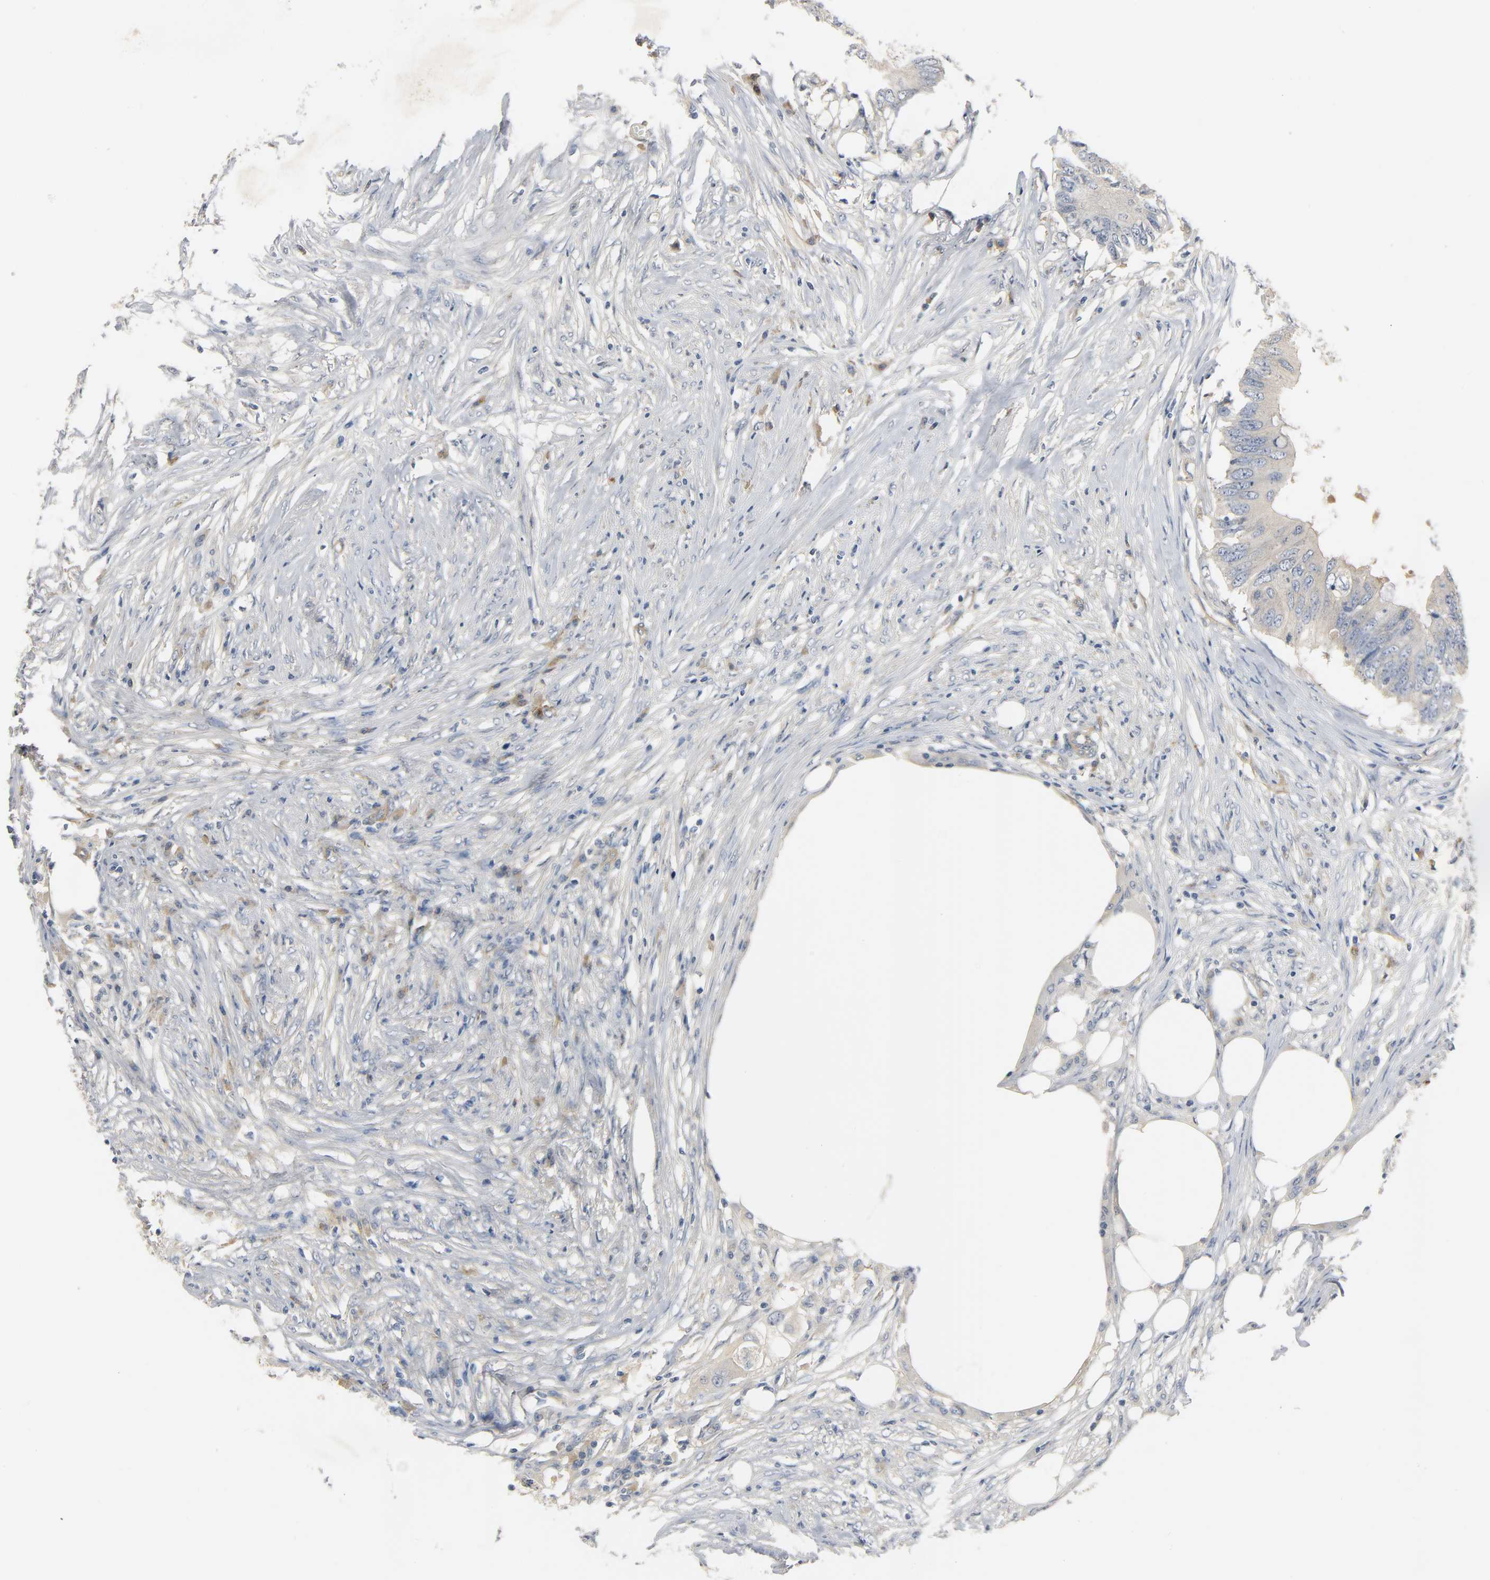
{"staining": {"intensity": "weak", "quantity": "25%-75%", "location": "cytoplasmic/membranous"}, "tissue": "colorectal cancer", "cell_type": "Tumor cells", "image_type": "cancer", "snomed": [{"axis": "morphology", "description": "Adenocarcinoma, NOS"}, {"axis": "topography", "description": "Colon"}], "caption": "A brown stain shows weak cytoplasmic/membranous positivity of a protein in human colorectal cancer tumor cells.", "gene": "ARPC1A", "patient": {"sex": "male", "age": 71}}